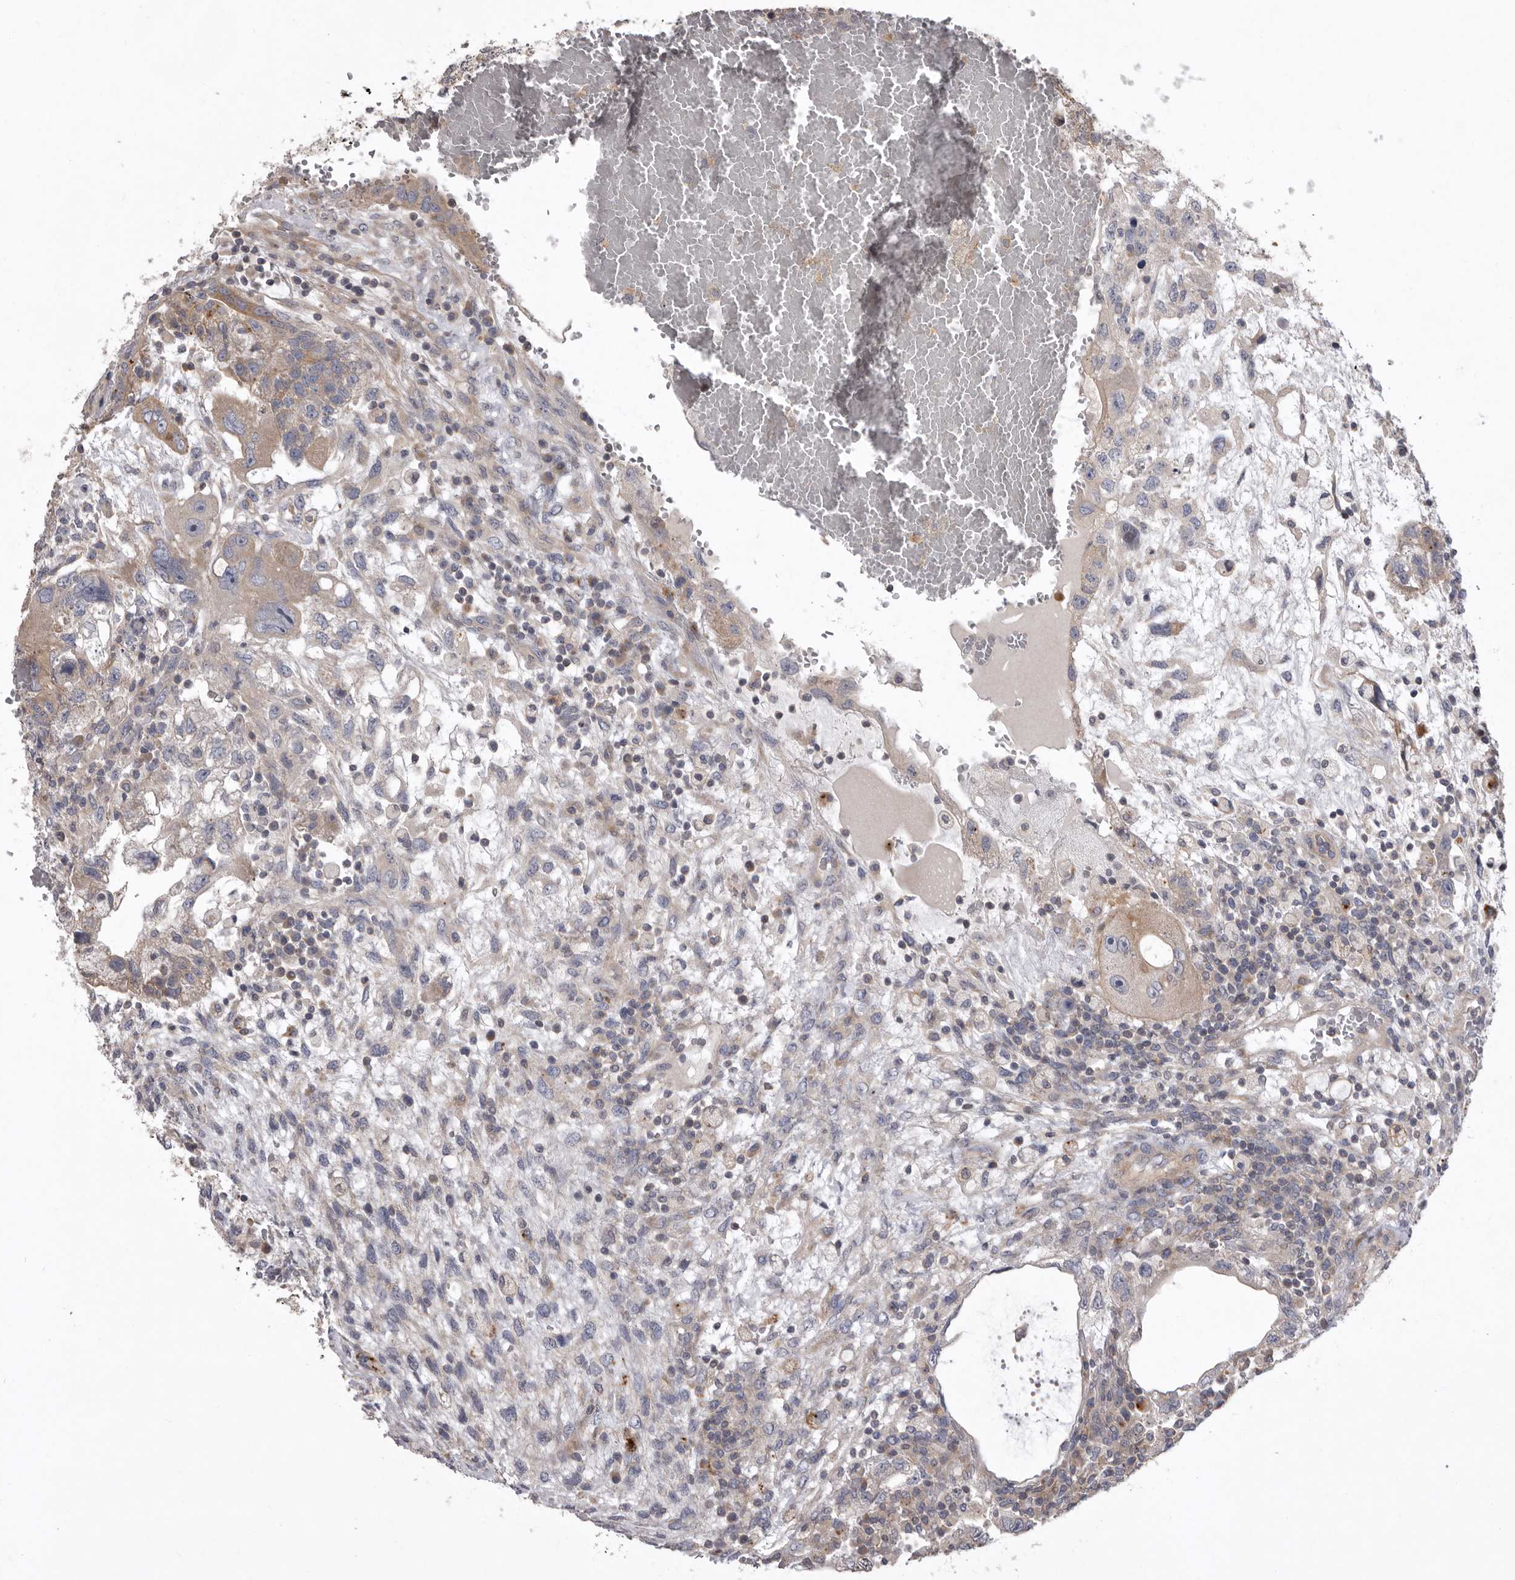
{"staining": {"intensity": "weak", "quantity": "<25%", "location": "cytoplasmic/membranous"}, "tissue": "testis cancer", "cell_type": "Tumor cells", "image_type": "cancer", "snomed": [{"axis": "morphology", "description": "Carcinoma, Embryonal, NOS"}, {"axis": "topography", "description": "Testis"}], "caption": "Immunohistochemical staining of human testis cancer (embryonal carcinoma) displays no significant staining in tumor cells.", "gene": "WDR47", "patient": {"sex": "male", "age": 36}}